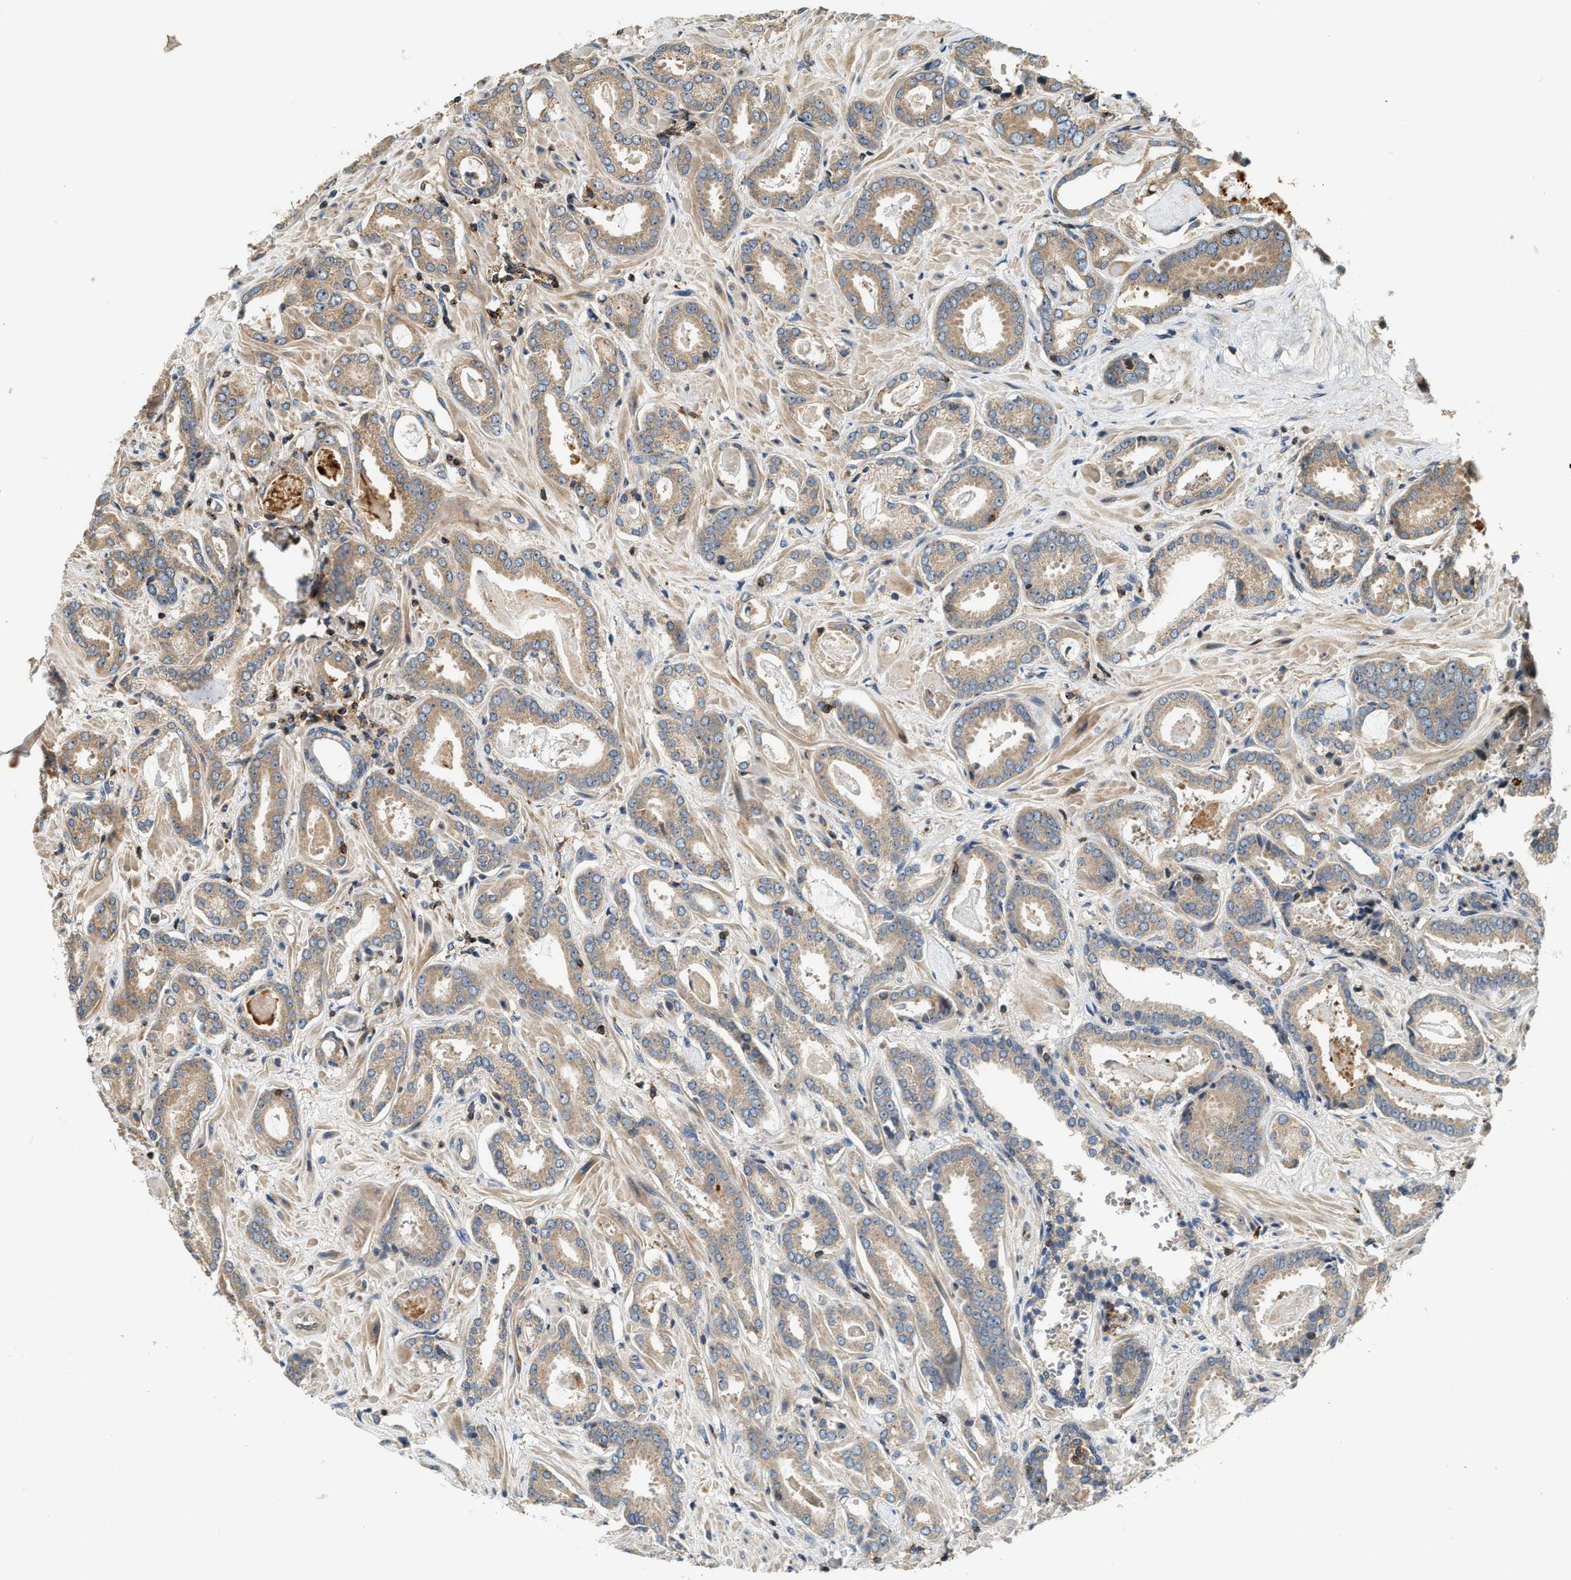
{"staining": {"intensity": "moderate", "quantity": ">75%", "location": "cytoplasmic/membranous"}, "tissue": "prostate cancer", "cell_type": "Tumor cells", "image_type": "cancer", "snomed": [{"axis": "morphology", "description": "Adenocarcinoma, Low grade"}, {"axis": "topography", "description": "Prostate"}], "caption": "Immunohistochemical staining of human adenocarcinoma (low-grade) (prostate) shows medium levels of moderate cytoplasmic/membranous positivity in about >75% of tumor cells.", "gene": "SNX5", "patient": {"sex": "male", "age": 53}}